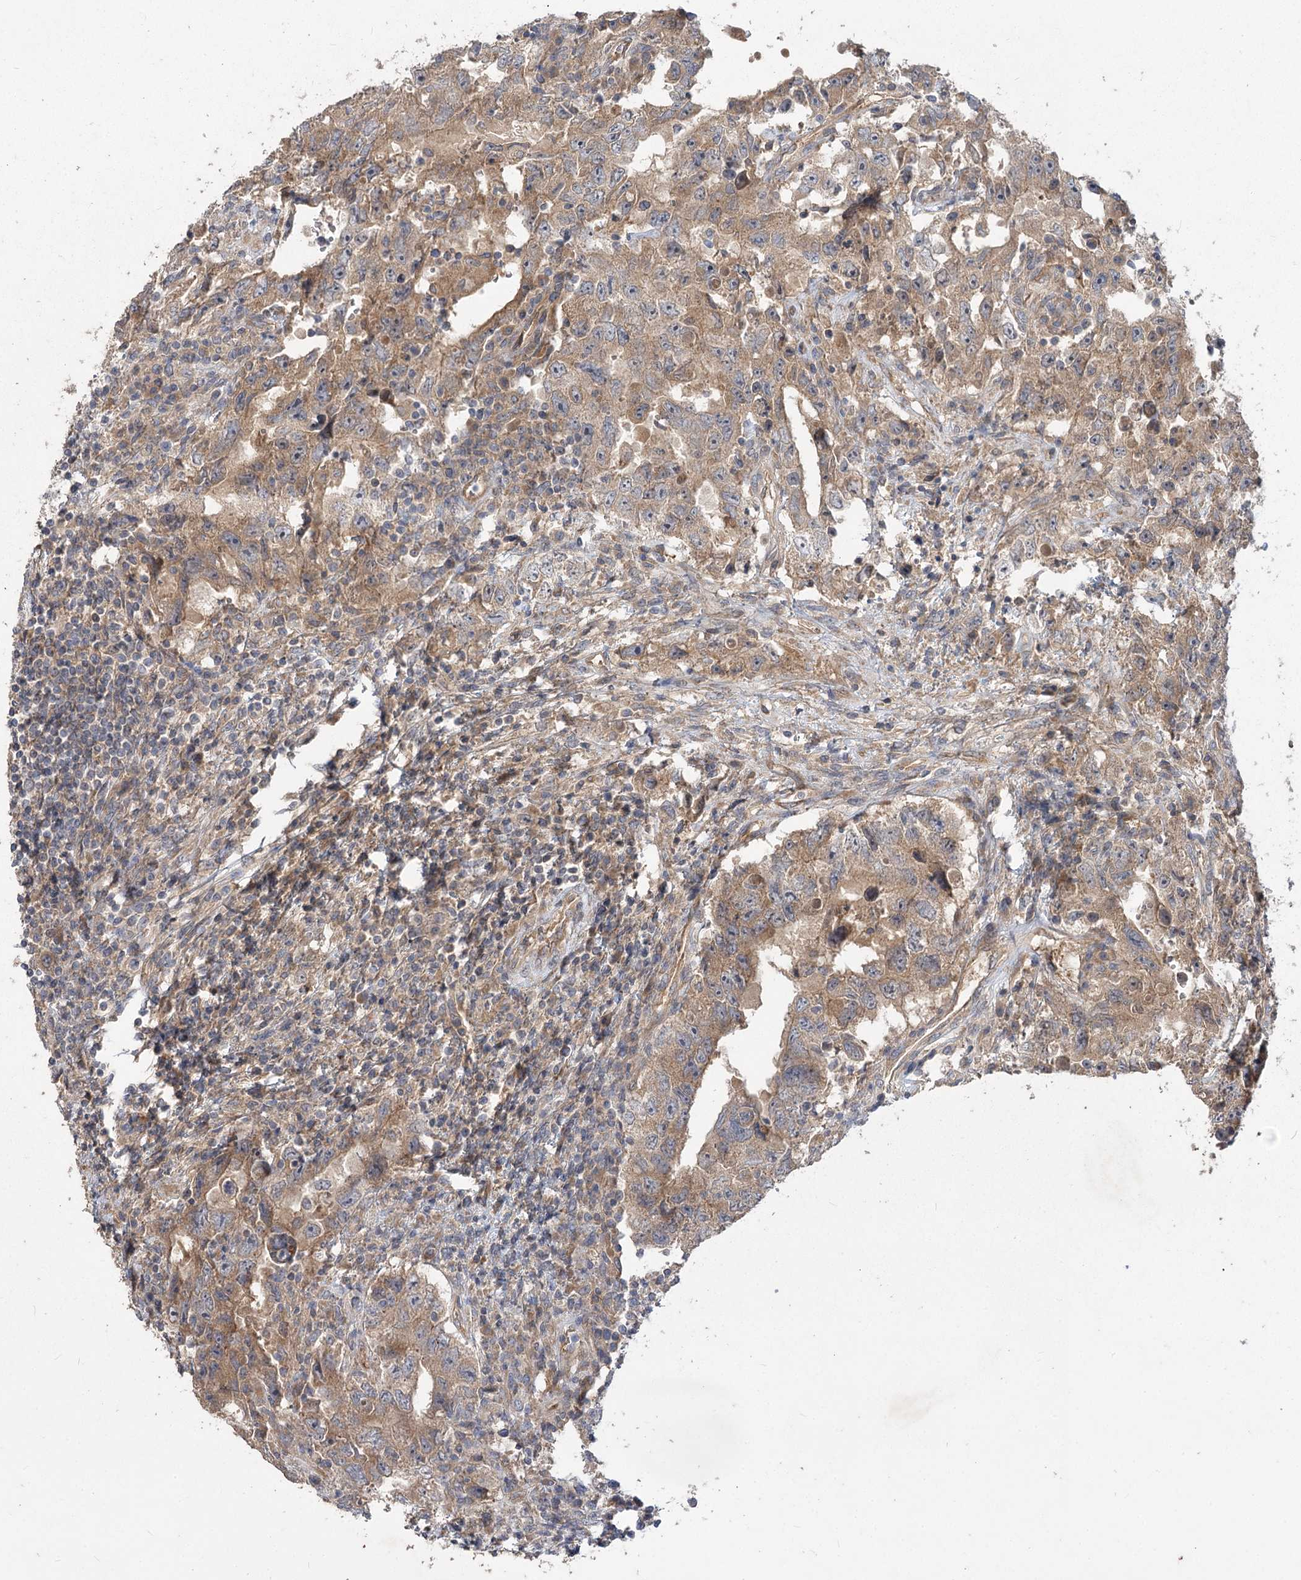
{"staining": {"intensity": "weak", "quantity": ">75%", "location": "cytoplasmic/membranous"}, "tissue": "testis cancer", "cell_type": "Tumor cells", "image_type": "cancer", "snomed": [{"axis": "morphology", "description": "Carcinoma, Embryonal, NOS"}, {"axis": "topography", "description": "Testis"}], "caption": "A brown stain labels weak cytoplasmic/membranous expression of a protein in testis embryonal carcinoma tumor cells. The protein of interest is shown in brown color, while the nuclei are stained blue.", "gene": "RIN2", "patient": {"sex": "male", "age": 26}}